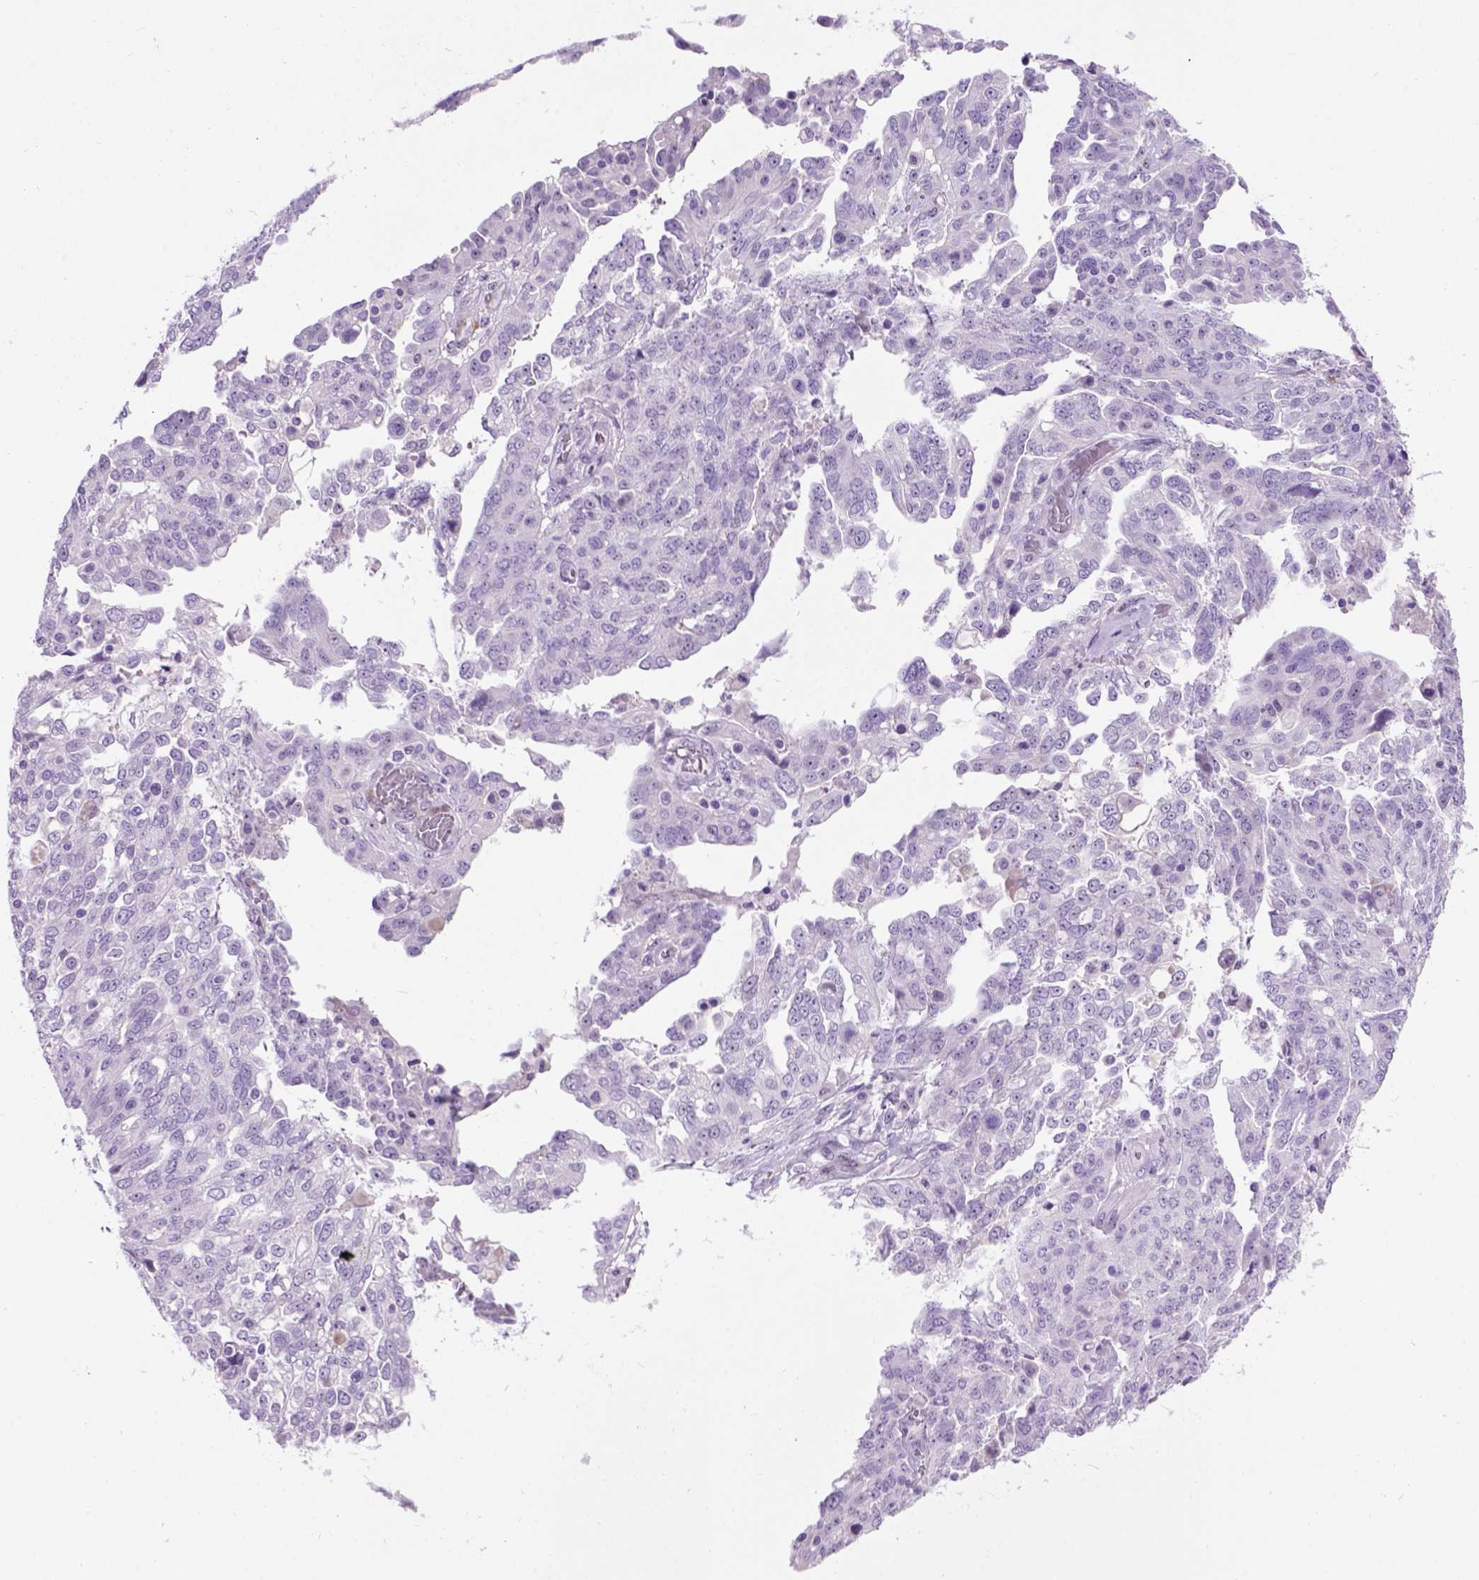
{"staining": {"intensity": "negative", "quantity": "none", "location": "none"}, "tissue": "ovarian cancer", "cell_type": "Tumor cells", "image_type": "cancer", "snomed": [{"axis": "morphology", "description": "Cystadenocarcinoma, serous, NOS"}, {"axis": "topography", "description": "Ovary"}], "caption": "The image exhibits no significant expression in tumor cells of serous cystadenocarcinoma (ovarian). (Immunohistochemistry, brightfield microscopy, high magnification).", "gene": "MAPT", "patient": {"sex": "female", "age": 67}}